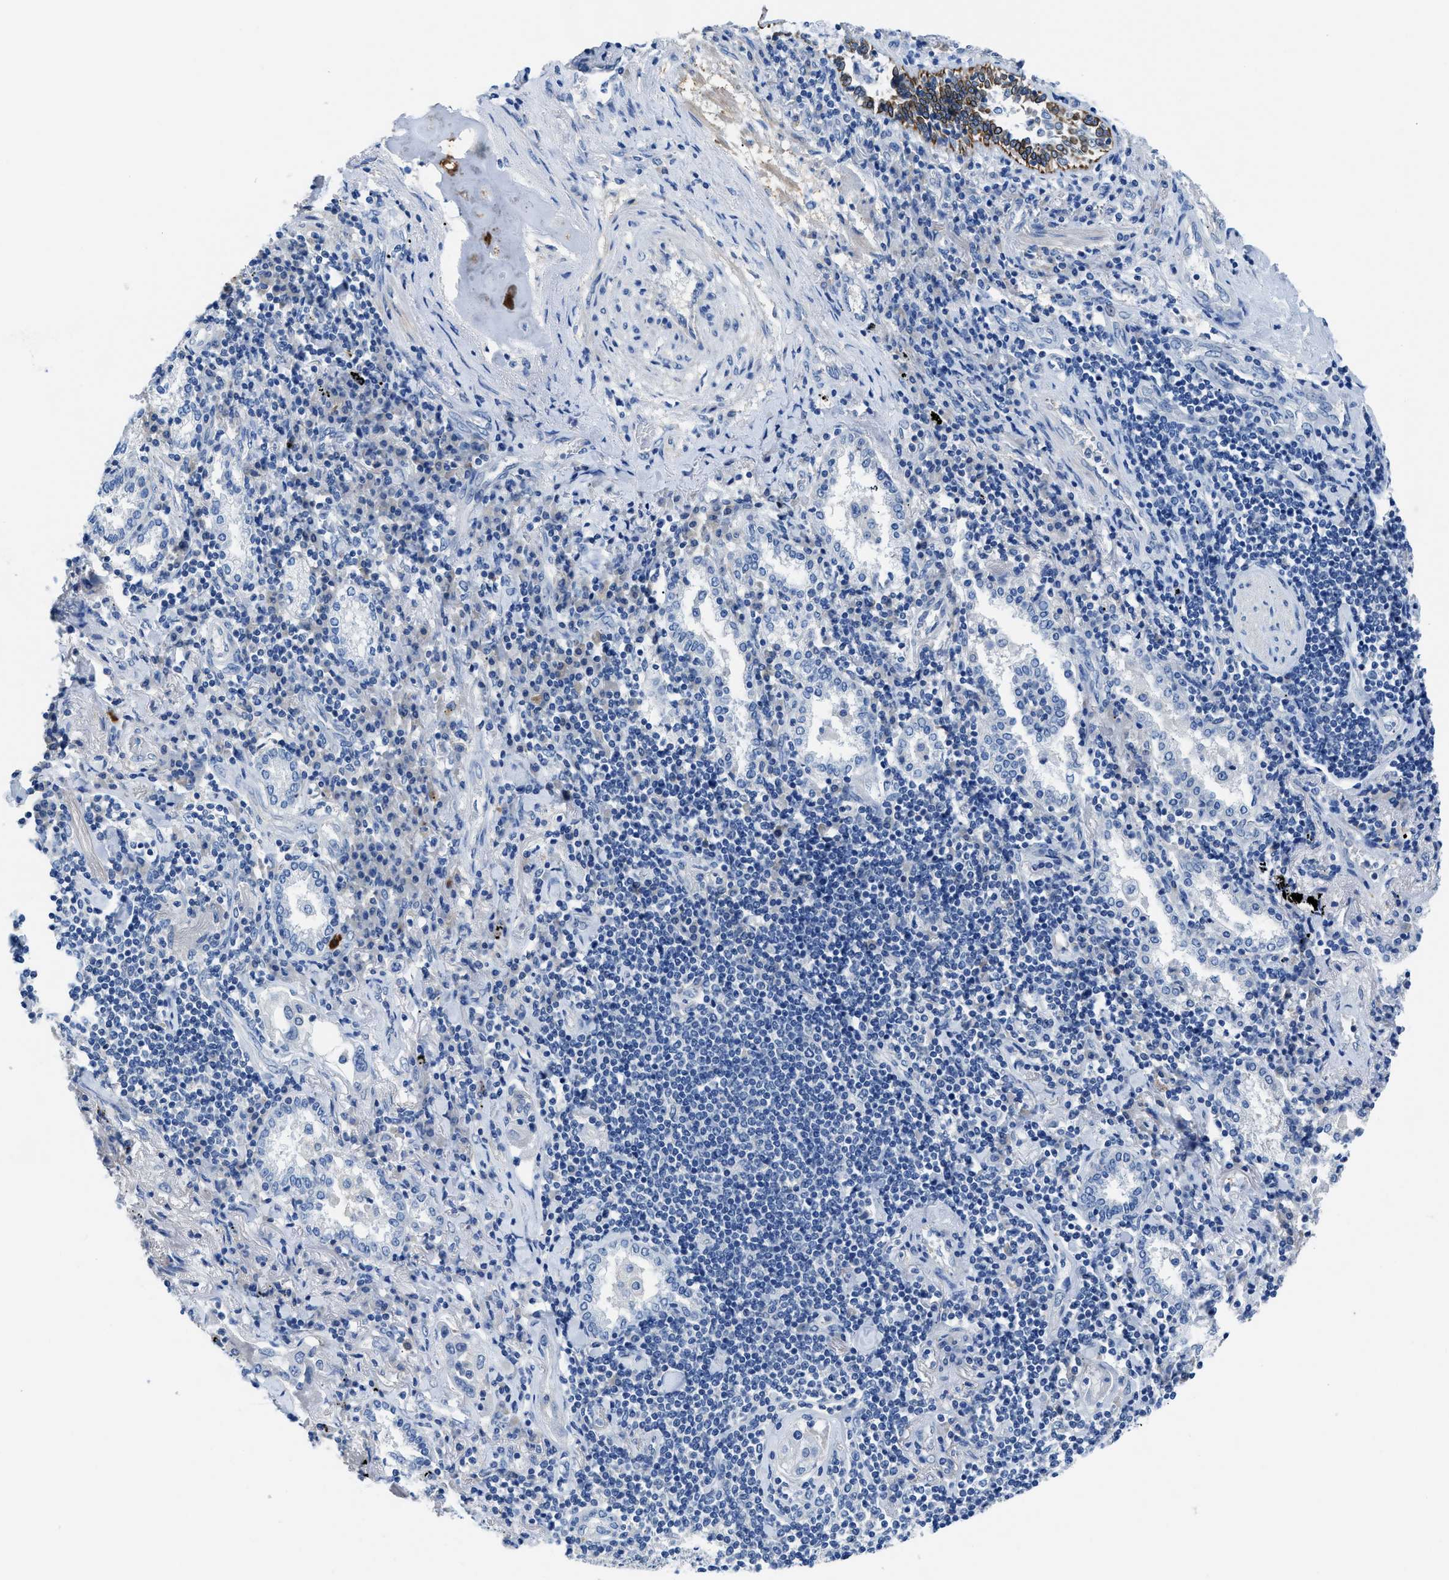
{"staining": {"intensity": "negative", "quantity": "none", "location": "none"}, "tissue": "lung cancer", "cell_type": "Tumor cells", "image_type": "cancer", "snomed": [{"axis": "morphology", "description": "Adenocarcinoma, NOS"}, {"axis": "topography", "description": "Lung"}], "caption": "A high-resolution photomicrograph shows IHC staining of lung cancer (adenocarcinoma), which shows no significant expression in tumor cells. (Stains: DAB (3,3'-diaminobenzidine) immunohistochemistry with hematoxylin counter stain, Microscopy: brightfield microscopy at high magnification).", "gene": "SLC10A6", "patient": {"sex": "female", "age": 65}}